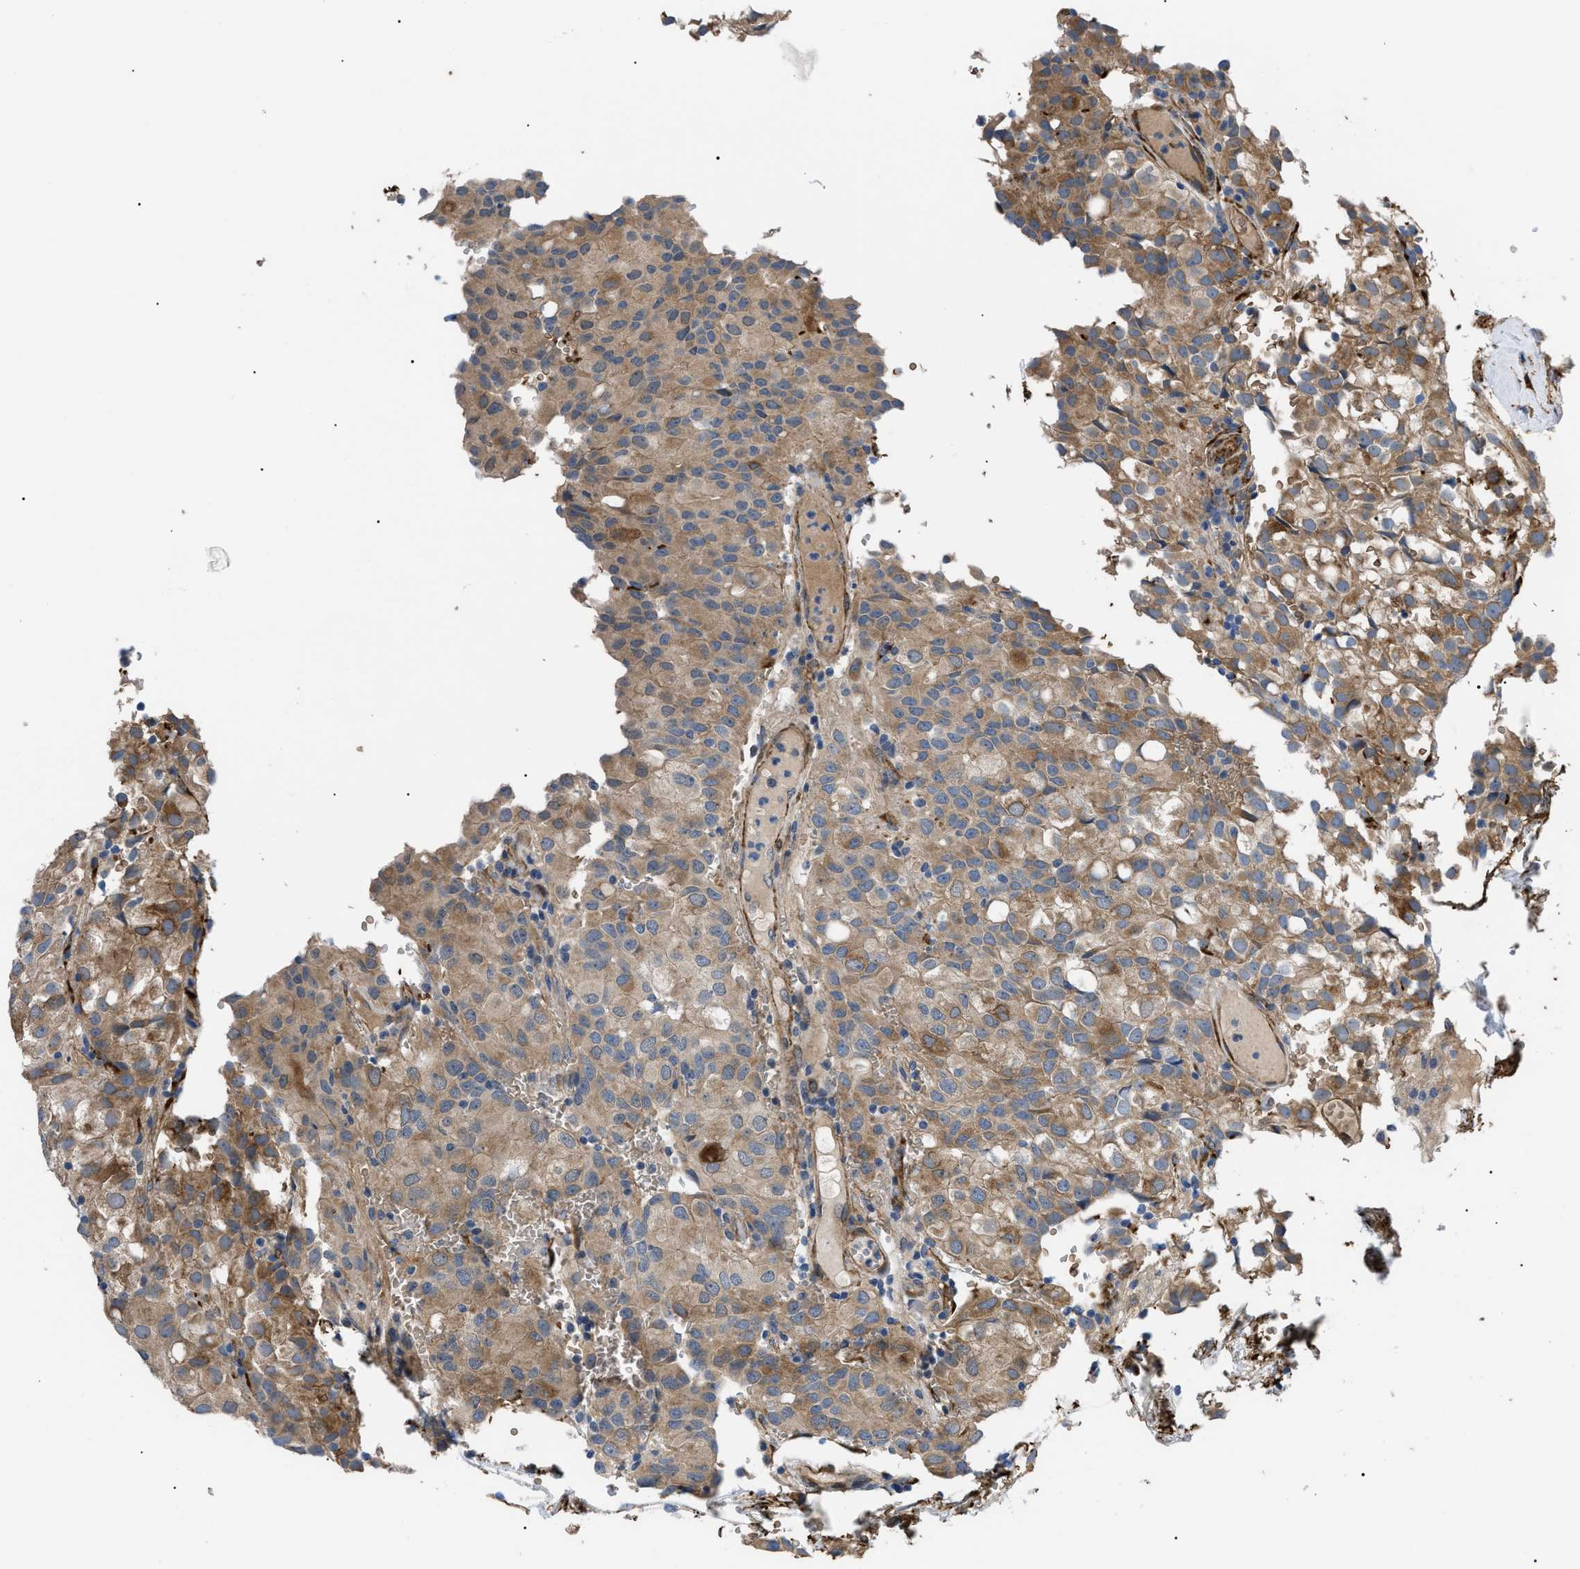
{"staining": {"intensity": "moderate", "quantity": "<25%", "location": "cytoplasmic/membranous"}, "tissue": "glioma", "cell_type": "Tumor cells", "image_type": "cancer", "snomed": [{"axis": "morphology", "description": "Glioma, malignant, High grade"}, {"axis": "topography", "description": "Brain"}], "caption": "Protein staining by immunohistochemistry demonstrates moderate cytoplasmic/membranous positivity in about <25% of tumor cells in glioma. The protein is shown in brown color, while the nuclei are stained blue.", "gene": "MYO10", "patient": {"sex": "male", "age": 32}}